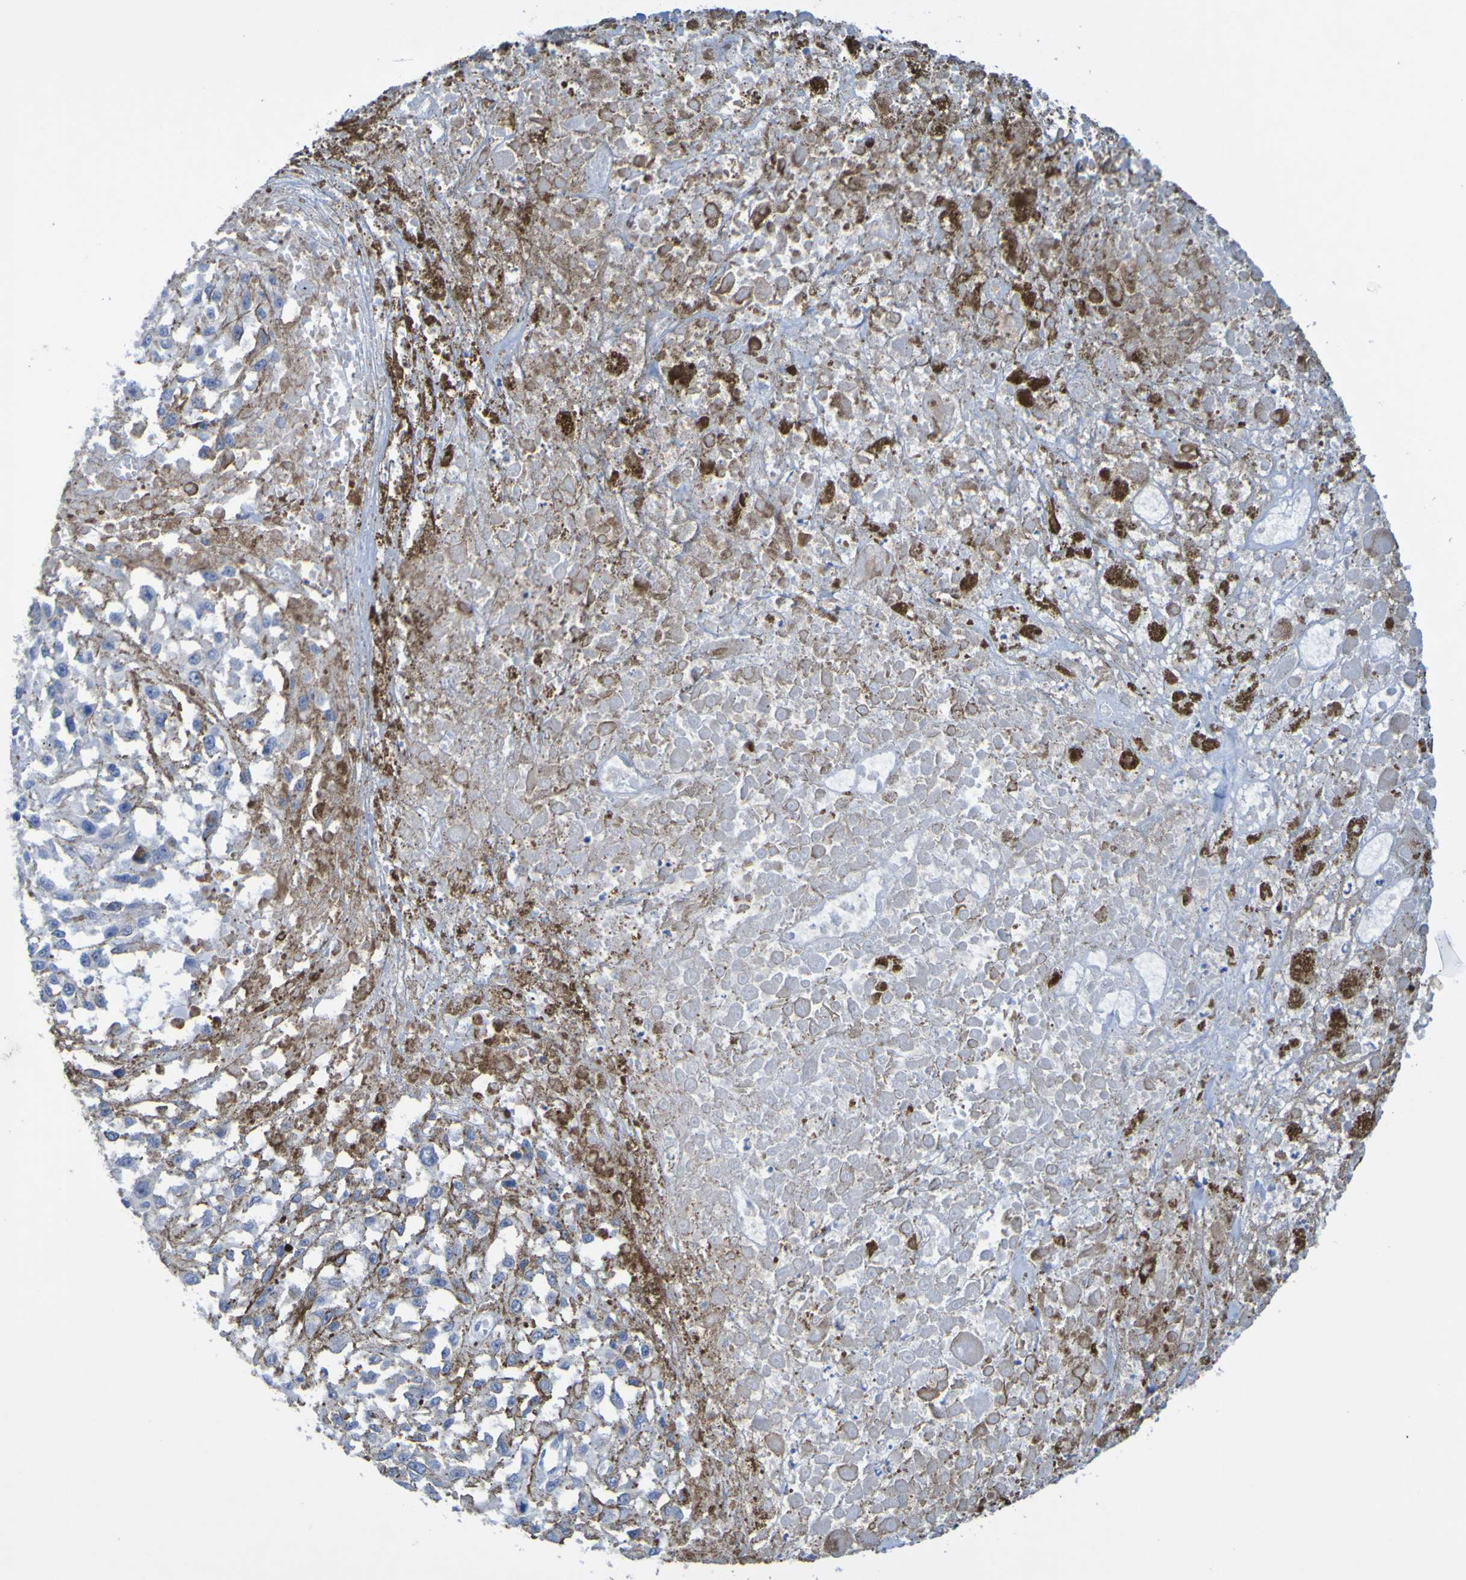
{"staining": {"intensity": "negative", "quantity": "none", "location": "none"}, "tissue": "melanoma", "cell_type": "Tumor cells", "image_type": "cancer", "snomed": [{"axis": "morphology", "description": "Malignant melanoma, Metastatic site"}, {"axis": "topography", "description": "Lymph node"}], "caption": "The micrograph shows no significant staining in tumor cells of malignant melanoma (metastatic site). Brightfield microscopy of immunohistochemistry stained with DAB (3,3'-diaminobenzidine) (brown) and hematoxylin (blue), captured at high magnification.", "gene": "ACMSD", "patient": {"sex": "male", "age": 59}}